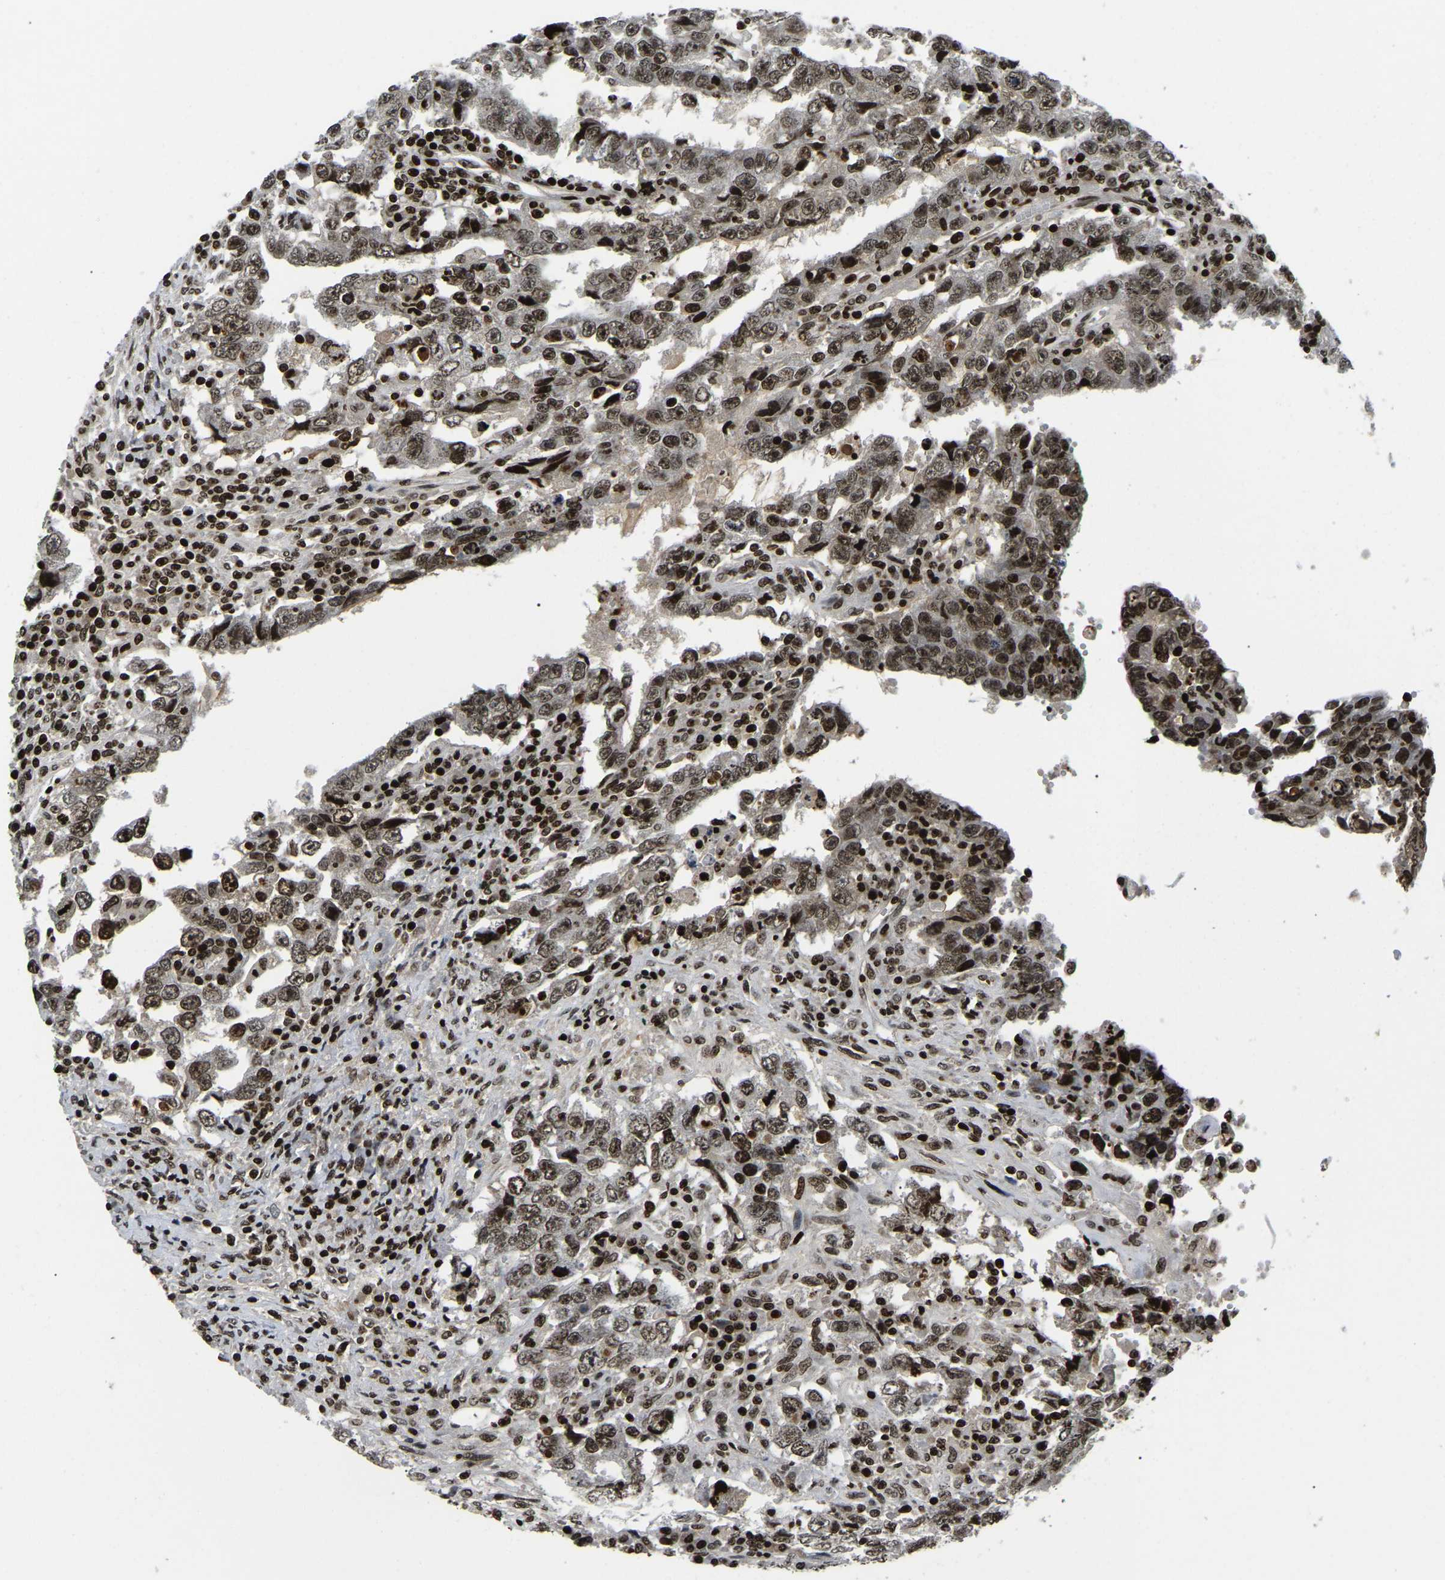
{"staining": {"intensity": "moderate", "quantity": ">75%", "location": "nuclear"}, "tissue": "testis cancer", "cell_type": "Tumor cells", "image_type": "cancer", "snomed": [{"axis": "morphology", "description": "Carcinoma, Embryonal, NOS"}, {"axis": "topography", "description": "Testis"}], "caption": "Immunohistochemistry (DAB) staining of human testis cancer (embryonal carcinoma) reveals moderate nuclear protein staining in about >75% of tumor cells.", "gene": "LRRC61", "patient": {"sex": "male", "age": 26}}